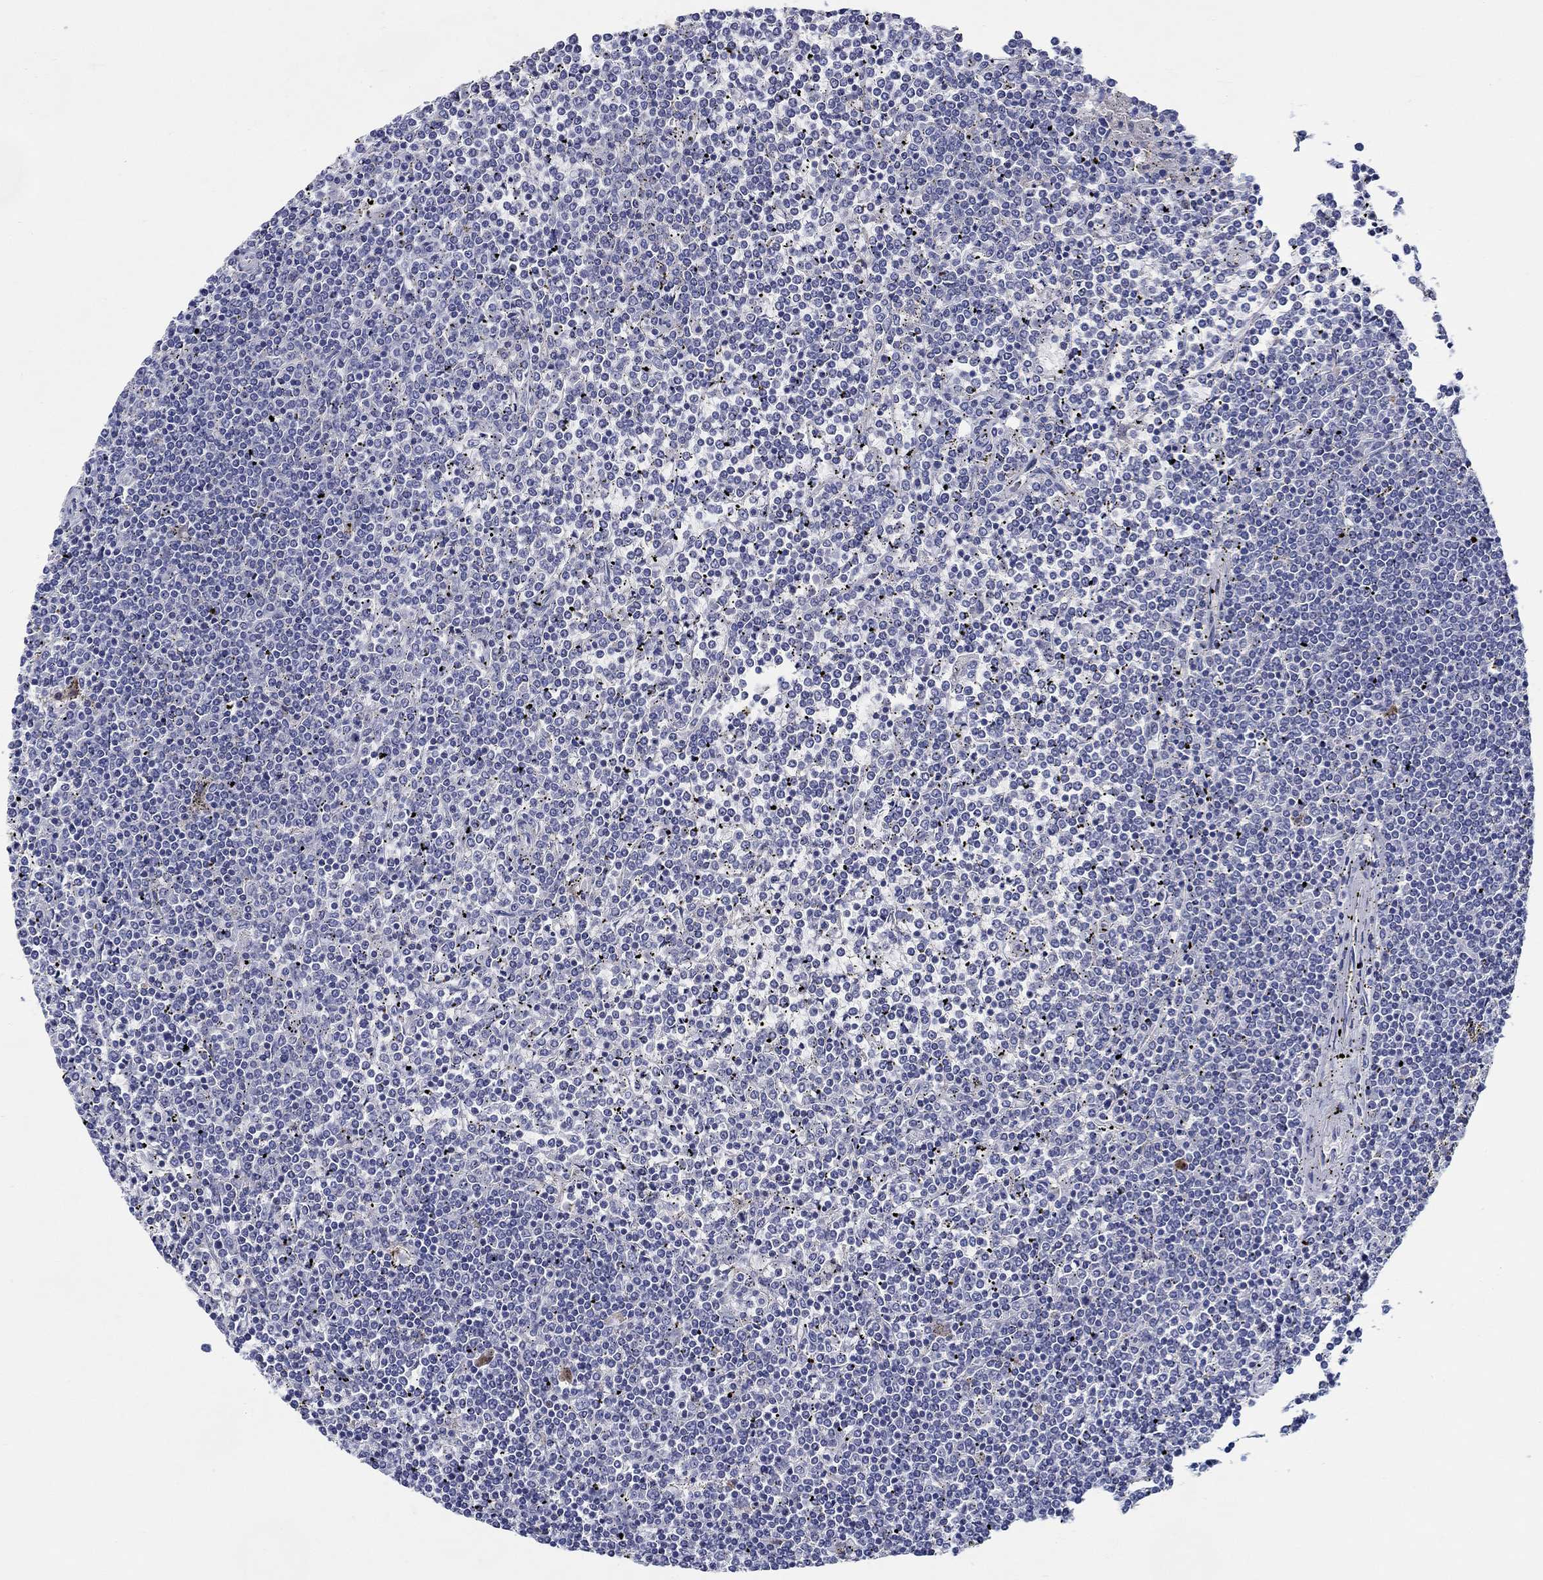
{"staining": {"intensity": "negative", "quantity": "none", "location": "none"}, "tissue": "lymphoma", "cell_type": "Tumor cells", "image_type": "cancer", "snomed": [{"axis": "morphology", "description": "Malignant lymphoma, non-Hodgkin's type, Low grade"}, {"axis": "topography", "description": "Spleen"}], "caption": "This is an immunohistochemistry histopathology image of human lymphoma. There is no staining in tumor cells.", "gene": "RAP1GAP", "patient": {"sex": "female", "age": 19}}